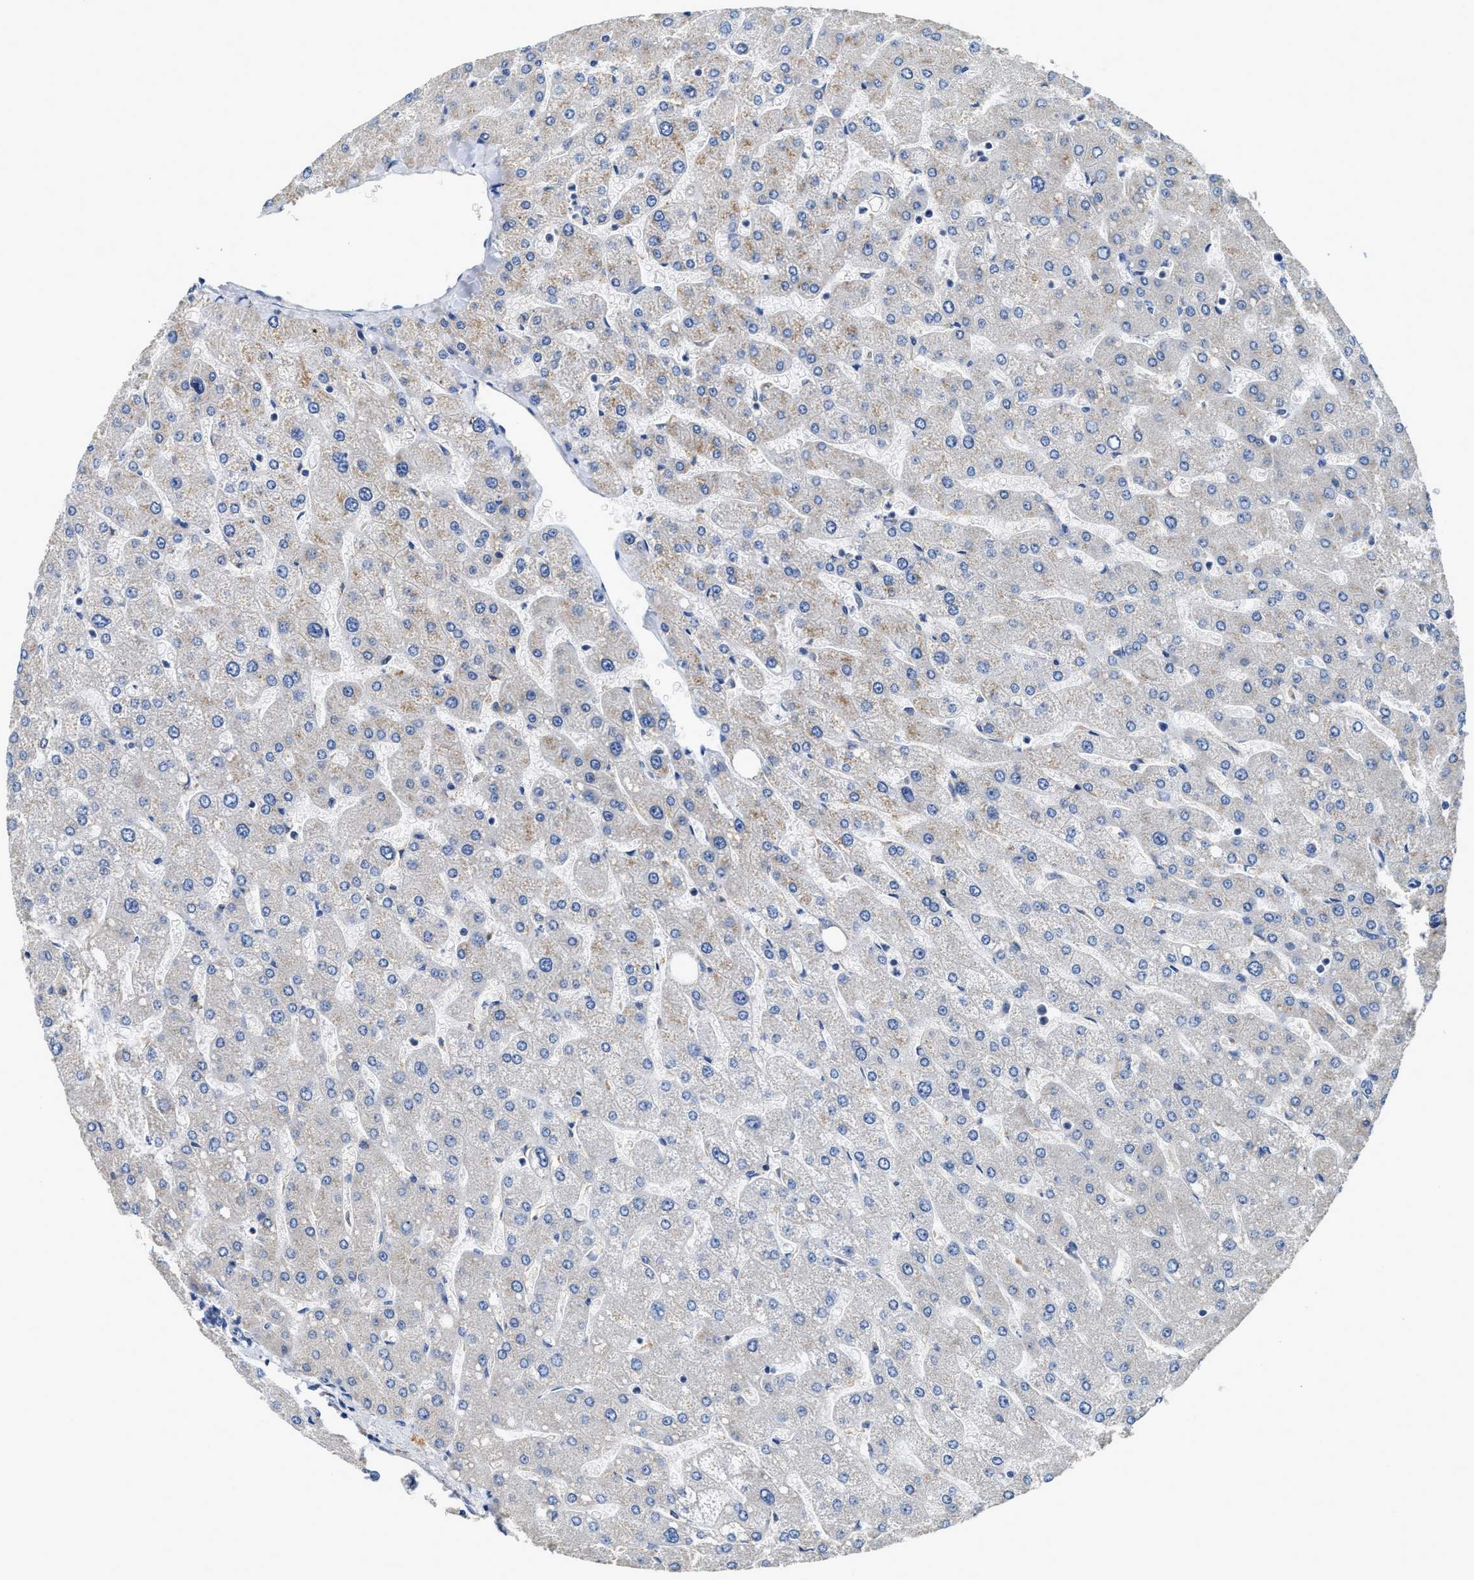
{"staining": {"intensity": "negative", "quantity": "none", "location": "none"}, "tissue": "liver", "cell_type": "Cholangiocytes", "image_type": "normal", "snomed": [{"axis": "morphology", "description": "Normal tissue, NOS"}, {"axis": "topography", "description": "Liver"}], "caption": "Protein analysis of normal liver reveals no significant expression in cholangiocytes. The staining is performed using DAB (3,3'-diaminobenzidine) brown chromogen with nuclei counter-stained in using hematoxylin.", "gene": "INHA", "patient": {"sex": "male", "age": 55}}